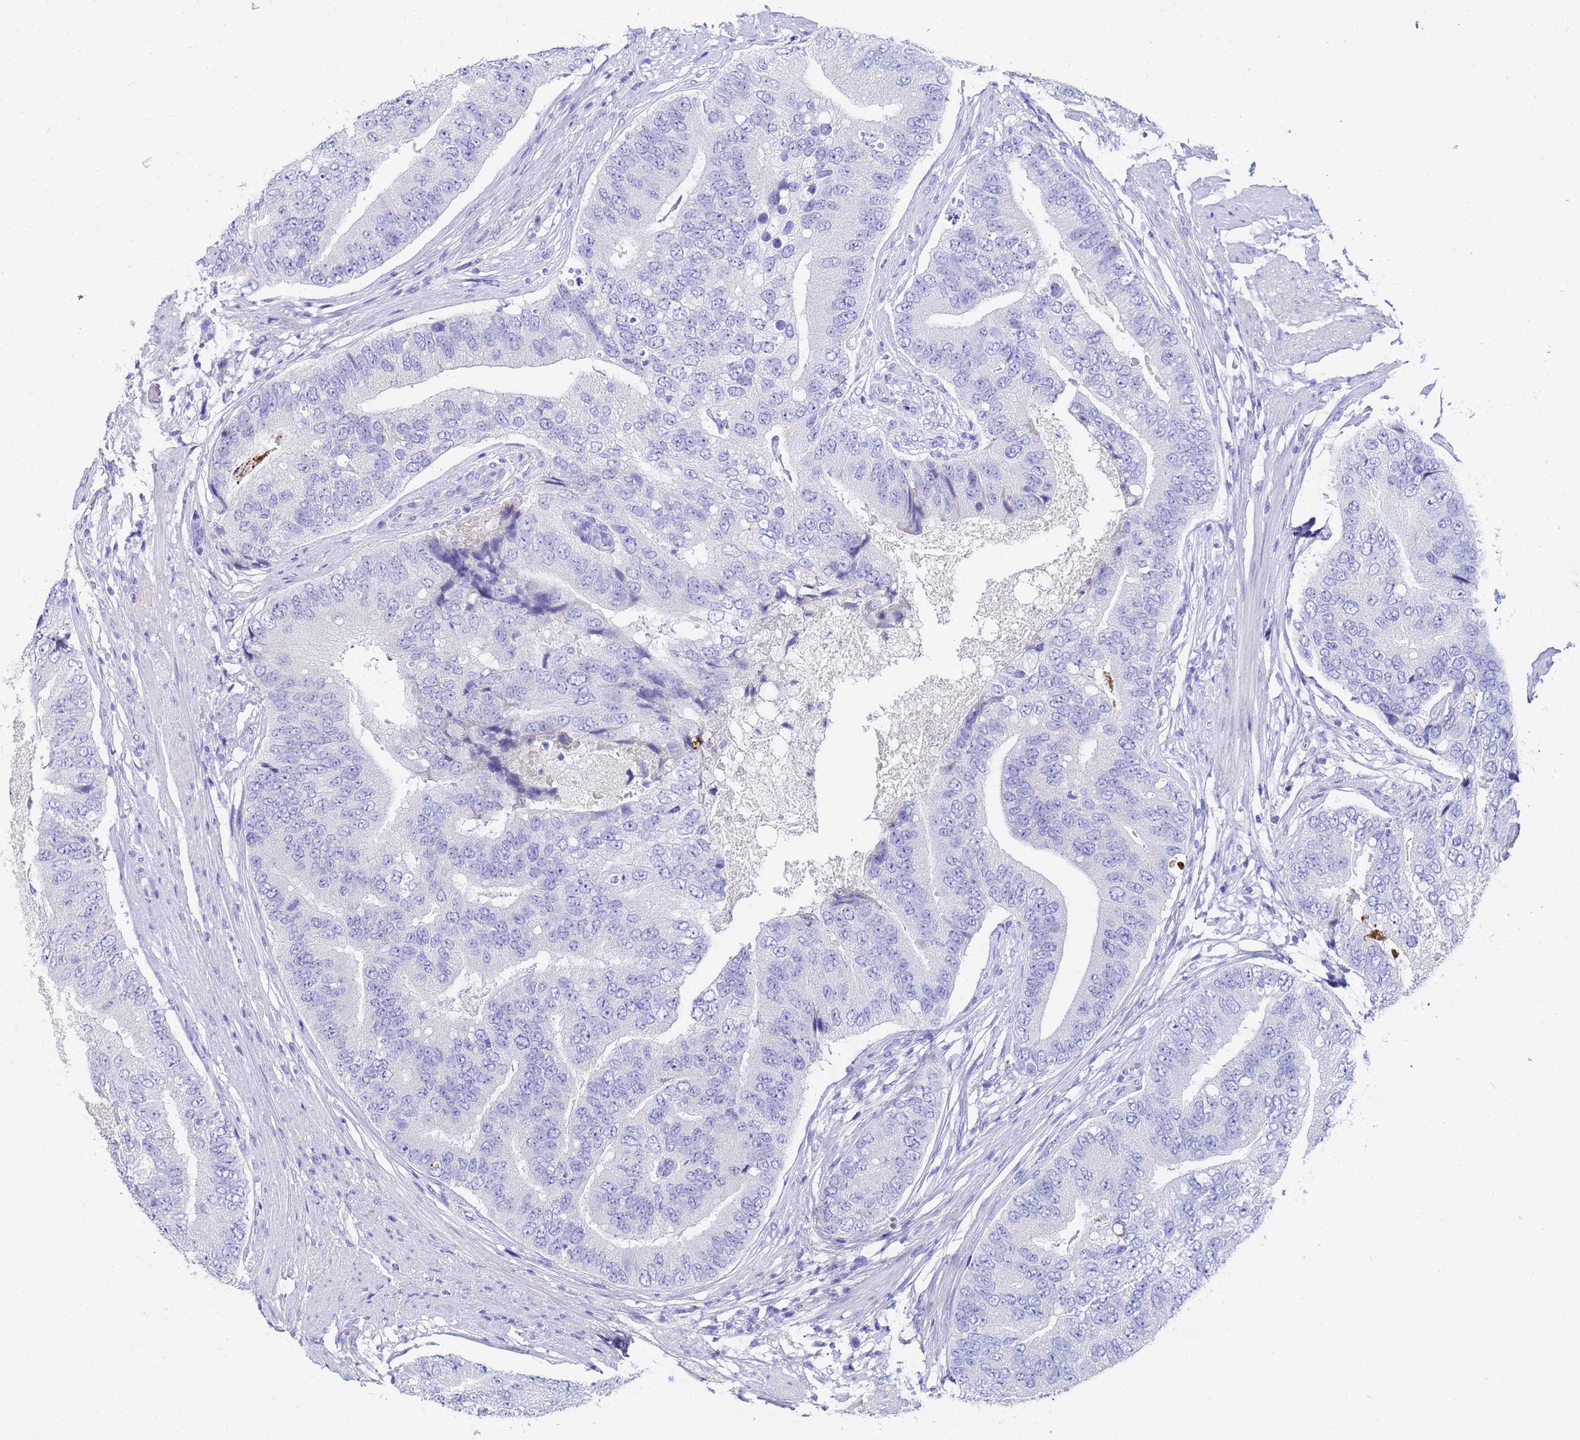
{"staining": {"intensity": "negative", "quantity": "none", "location": "none"}, "tissue": "prostate cancer", "cell_type": "Tumor cells", "image_type": "cancer", "snomed": [{"axis": "morphology", "description": "Adenocarcinoma, High grade"}, {"axis": "topography", "description": "Prostate"}], "caption": "Prostate cancer stained for a protein using immunohistochemistry reveals no expression tumor cells.", "gene": "C2orf72", "patient": {"sex": "male", "age": 70}}